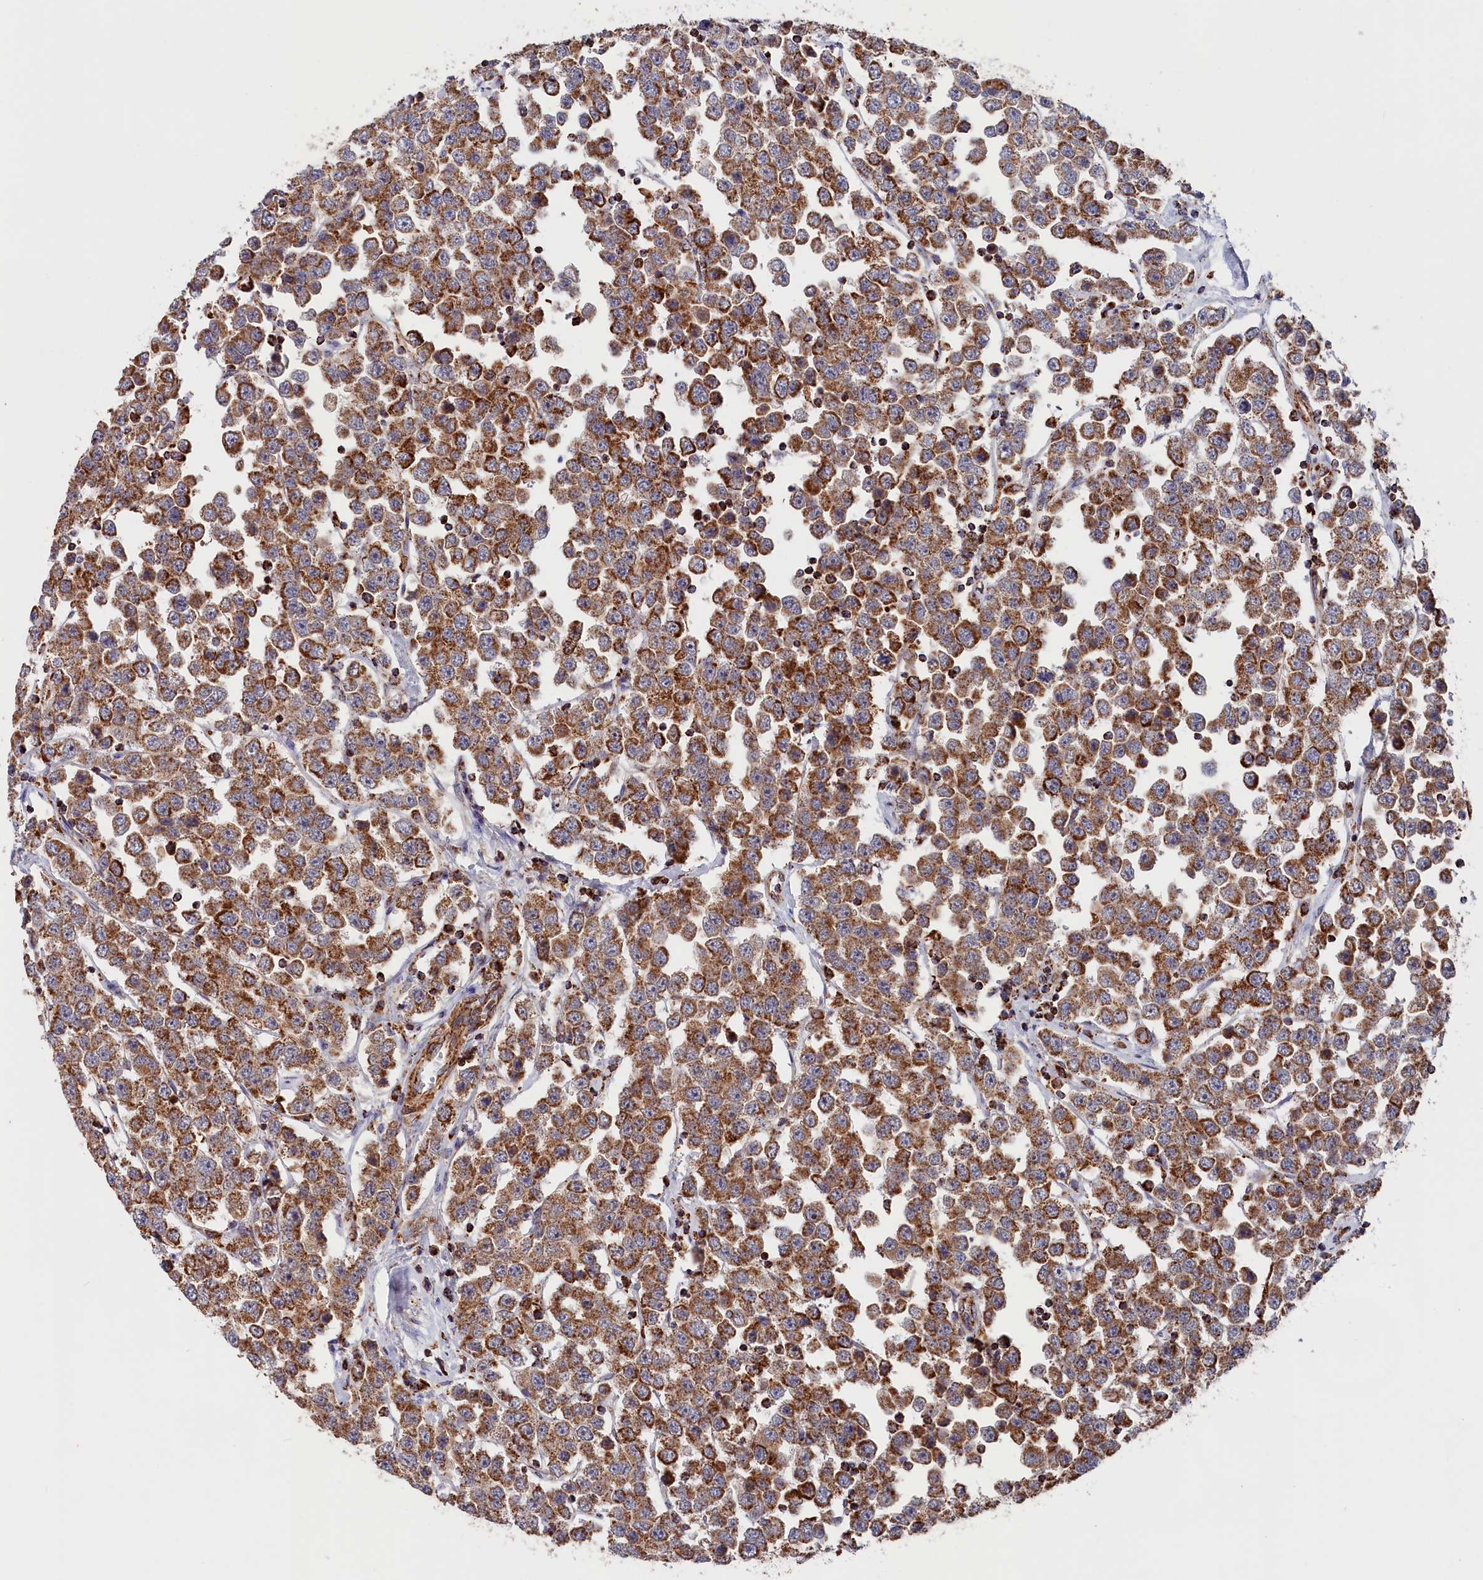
{"staining": {"intensity": "strong", "quantity": "25%-75%", "location": "cytoplasmic/membranous"}, "tissue": "testis cancer", "cell_type": "Tumor cells", "image_type": "cancer", "snomed": [{"axis": "morphology", "description": "Seminoma, NOS"}, {"axis": "topography", "description": "Testis"}], "caption": "A high-resolution micrograph shows IHC staining of testis seminoma, which reveals strong cytoplasmic/membranous staining in approximately 25%-75% of tumor cells.", "gene": "MACROD1", "patient": {"sex": "male", "age": 28}}